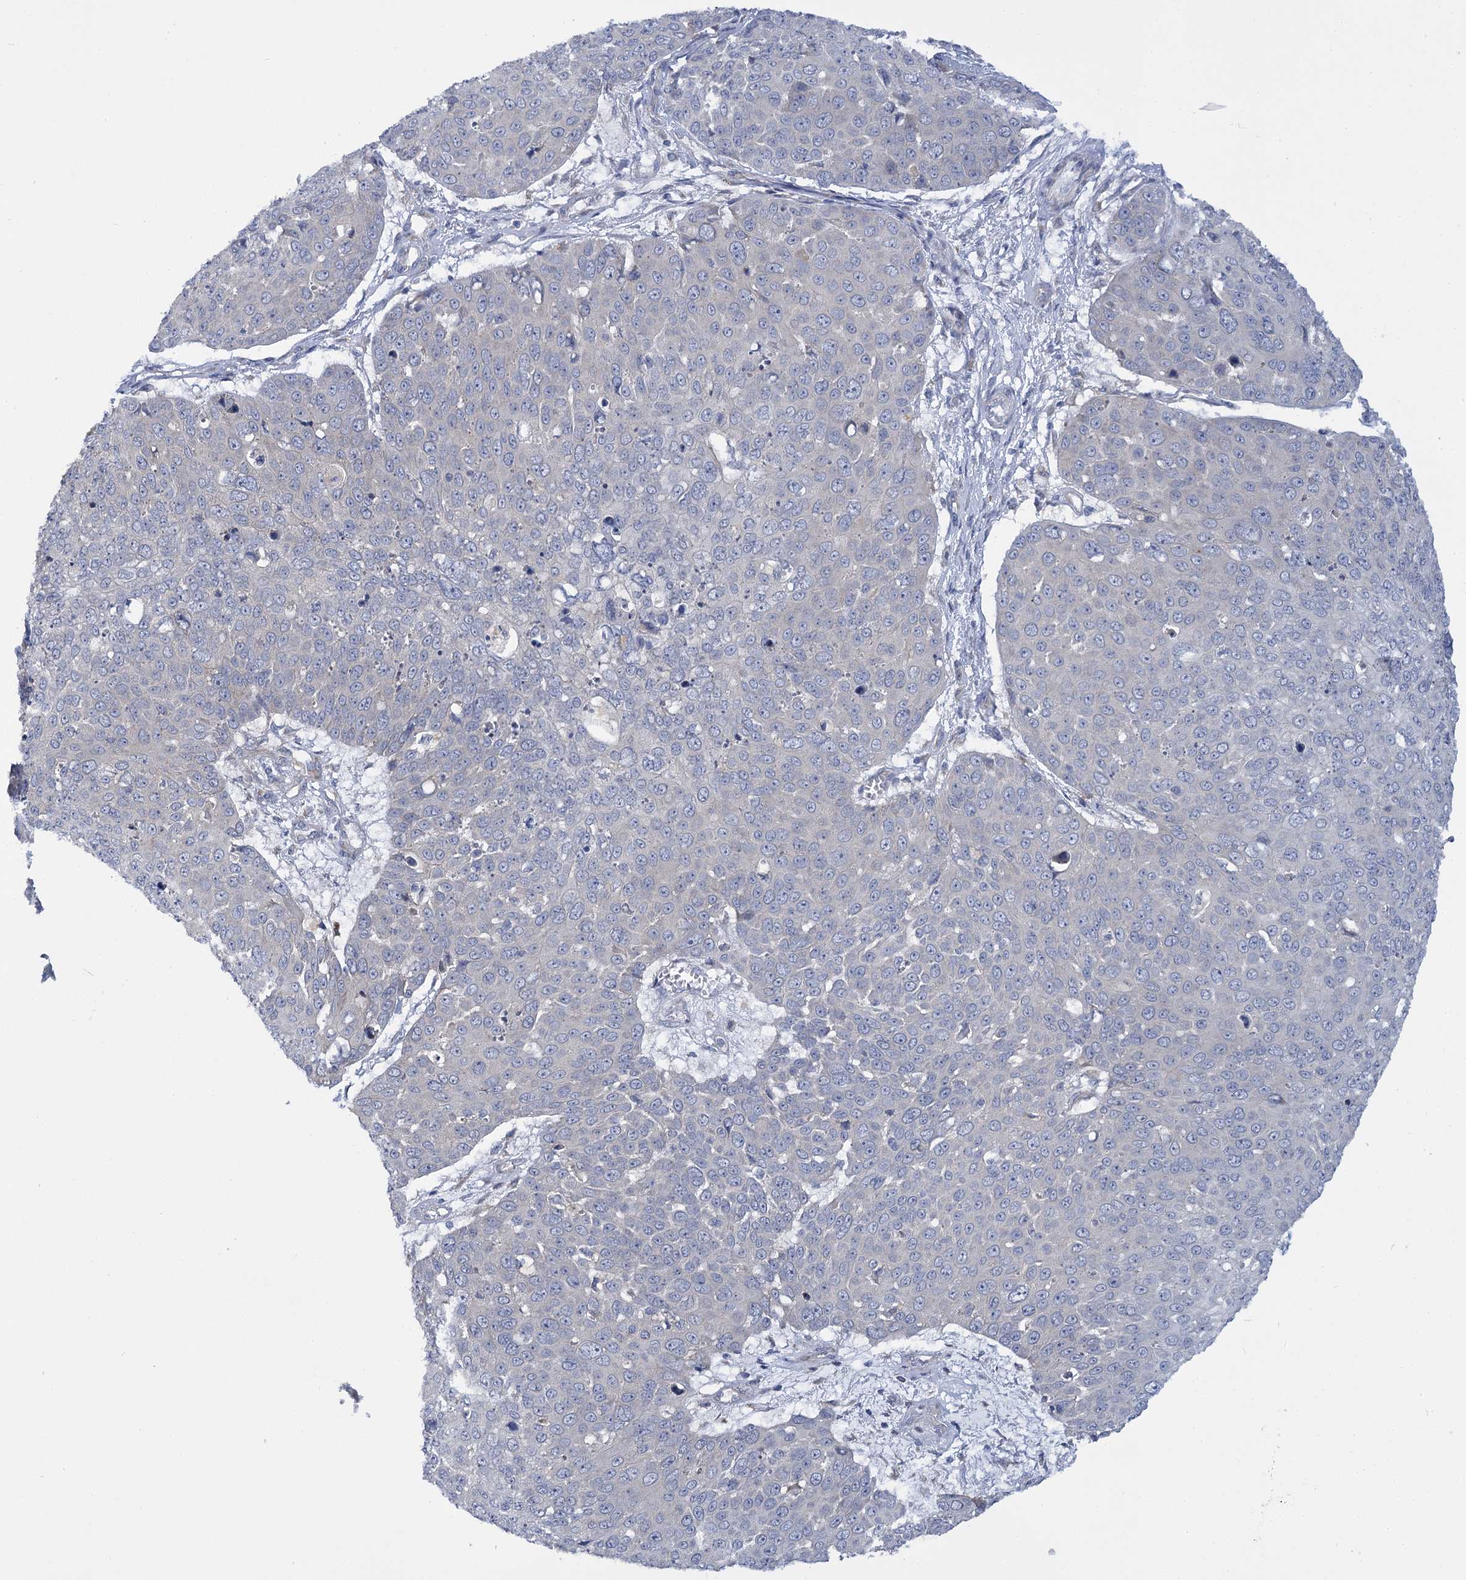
{"staining": {"intensity": "negative", "quantity": "none", "location": "none"}, "tissue": "skin cancer", "cell_type": "Tumor cells", "image_type": "cancer", "snomed": [{"axis": "morphology", "description": "Squamous cell carcinoma, NOS"}, {"axis": "topography", "description": "Skin"}], "caption": "Human skin cancer (squamous cell carcinoma) stained for a protein using immunohistochemistry reveals no expression in tumor cells.", "gene": "MBLAC2", "patient": {"sex": "male", "age": 71}}